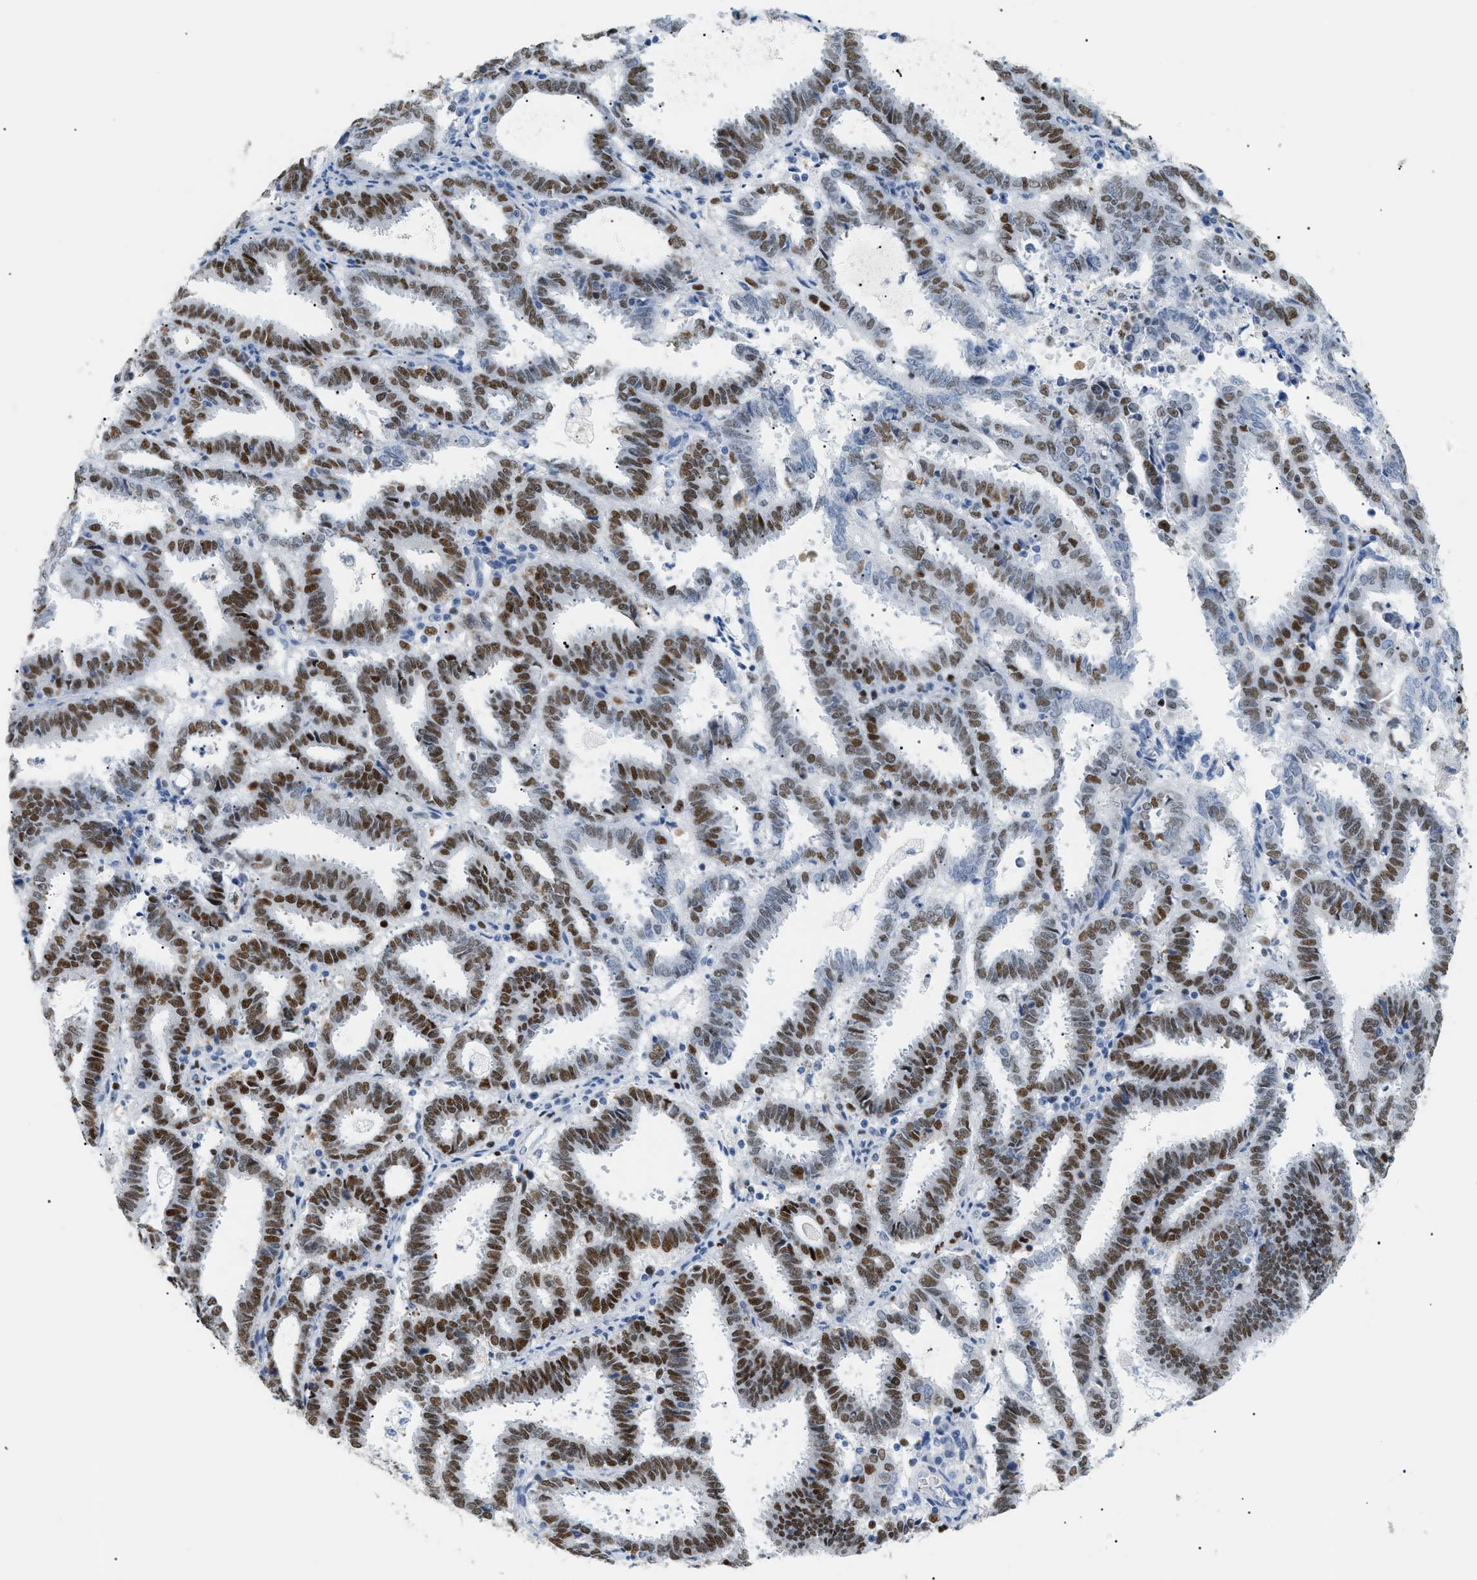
{"staining": {"intensity": "strong", "quantity": ">75%", "location": "nuclear"}, "tissue": "endometrial cancer", "cell_type": "Tumor cells", "image_type": "cancer", "snomed": [{"axis": "morphology", "description": "Adenocarcinoma, NOS"}, {"axis": "topography", "description": "Uterus"}], "caption": "Strong nuclear staining is identified in approximately >75% of tumor cells in endometrial cancer (adenocarcinoma).", "gene": "MCM7", "patient": {"sex": "female", "age": 83}}